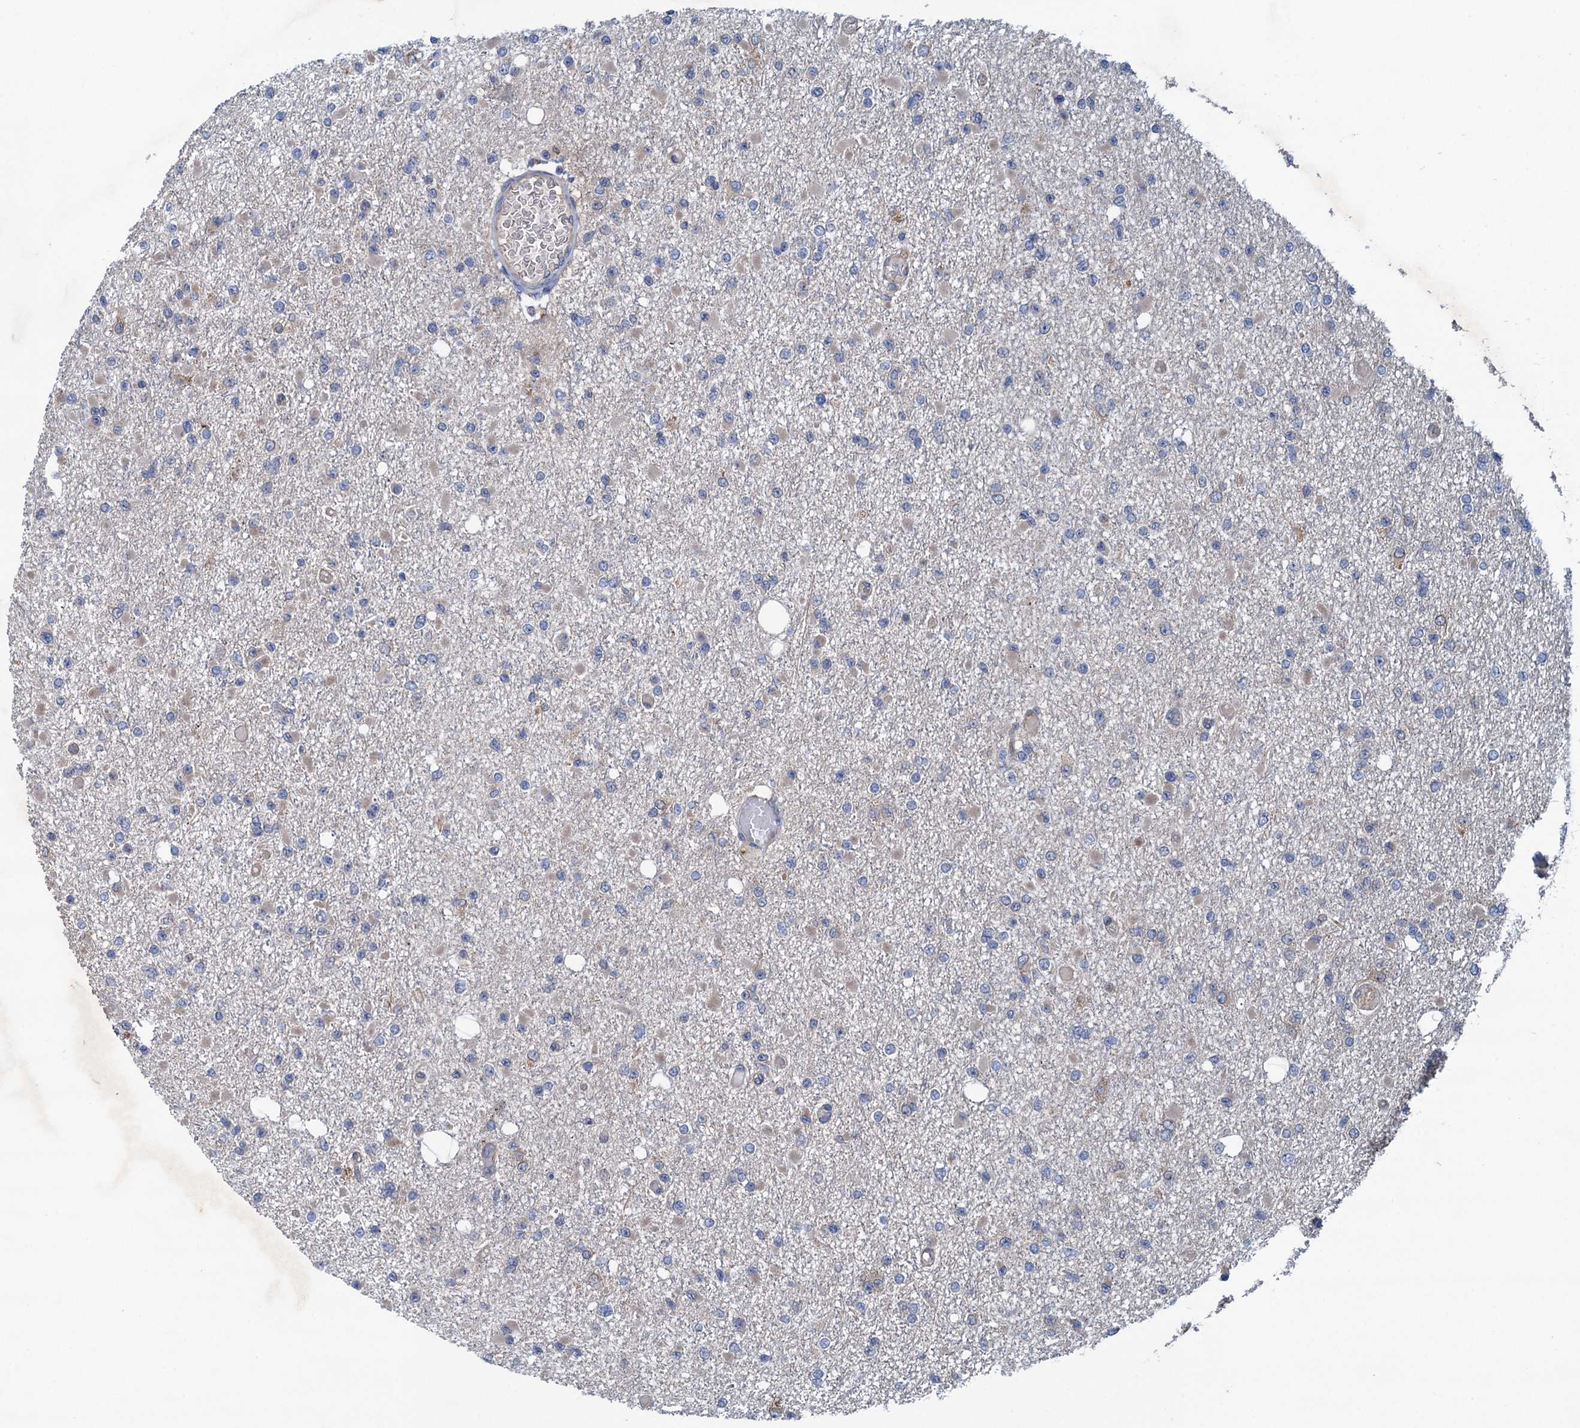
{"staining": {"intensity": "negative", "quantity": "none", "location": "none"}, "tissue": "glioma", "cell_type": "Tumor cells", "image_type": "cancer", "snomed": [{"axis": "morphology", "description": "Glioma, malignant, Low grade"}, {"axis": "topography", "description": "Brain"}], "caption": "Tumor cells are negative for protein expression in human glioma.", "gene": "CNTN5", "patient": {"sex": "female", "age": 22}}